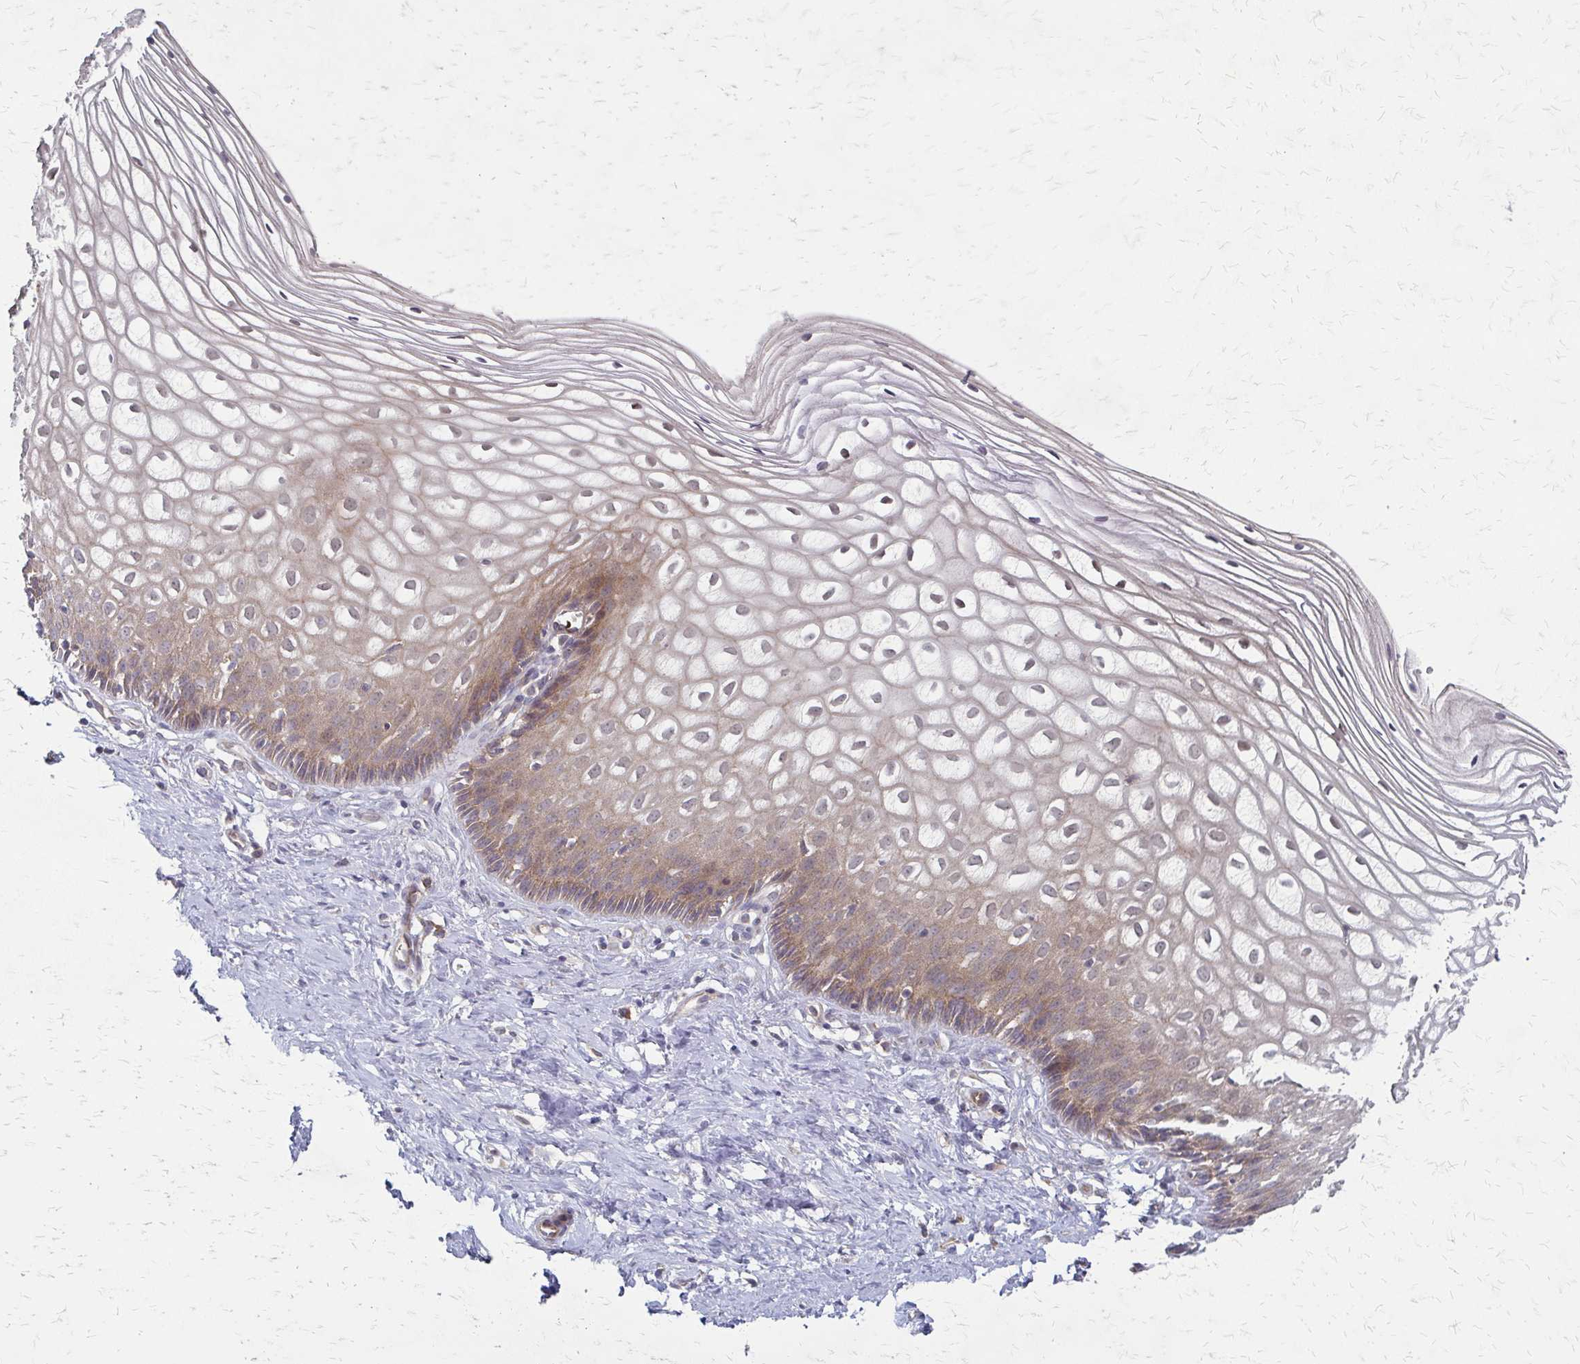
{"staining": {"intensity": "weak", "quantity": "25%-75%", "location": "cytoplasmic/membranous"}, "tissue": "cervix", "cell_type": "Glandular cells", "image_type": "normal", "snomed": [{"axis": "morphology", "description": "Normal tissue, NOS"}, {"axis": "topography", "description": "Cervix"}], "caption": "Benign cervix shows weak cytoplasmic/membranous staining in approximately 25%-75% of glandular cells Using DAB (brown) and hematoxylin (blue) stains, captured at high magnification using brightfield microscopy..", "gene": "ZNF383", "patient": {"sex": "female", "age": 36}}